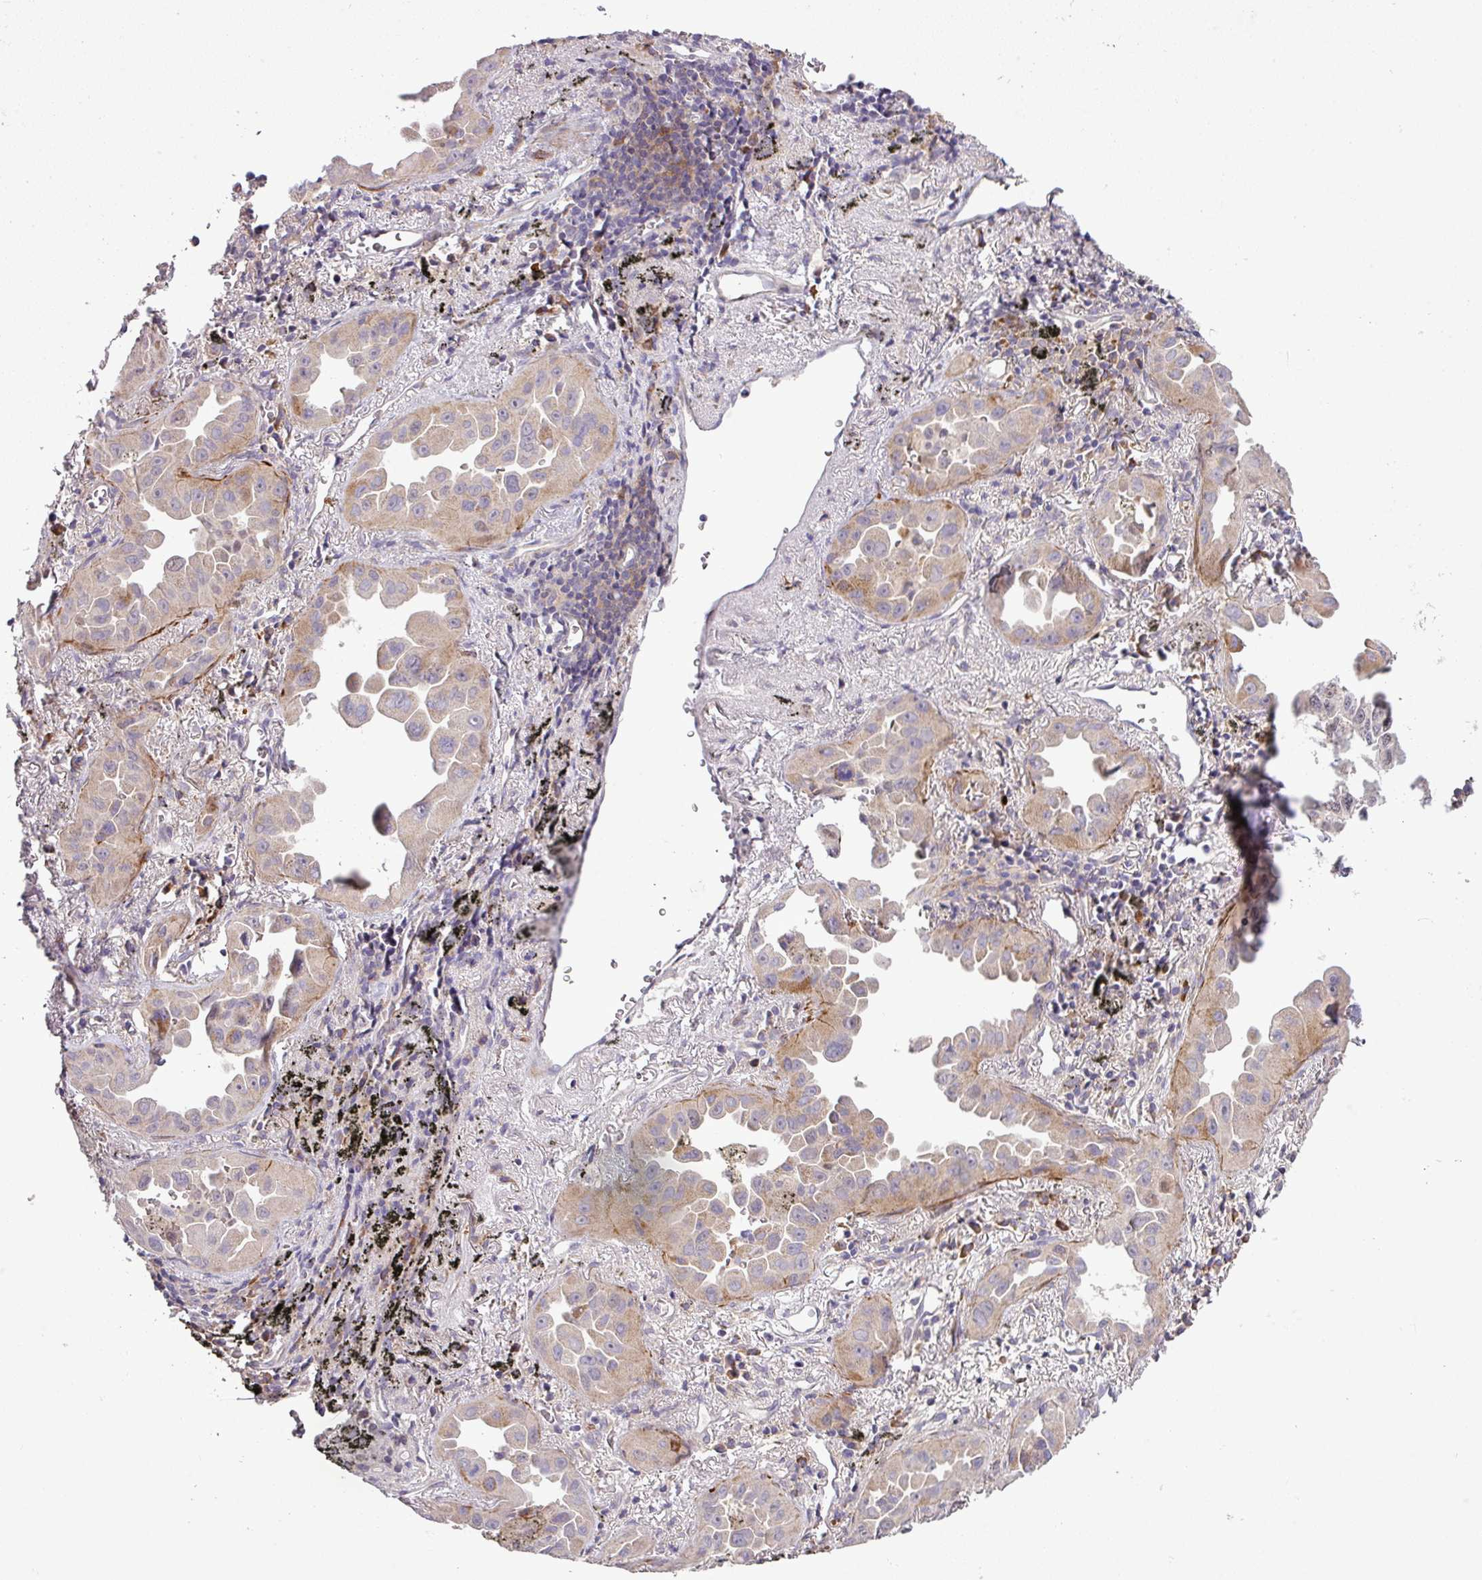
{"staining": {"intensity": "moderate", "quantity": "<25%", "location": "cytoplasmic/membranous,nuclear"}, "tissue": "lung cancer", "cell_type": "Tumor cells", "image_type": "cancer", "snomed": [{"axis": "morphology", "description": "Adenocarcinoma, NOS"}, {"axis": "topography", "description": "Lung"}], "caption": "A brown stain shows moderate cytoplasmic/membranous and nuclear positivity of a protein in human lung cancer tumor cells. The staining is performed using DAB brown chromogen to label protein expression. The nuclei are counter-stained blue using hematoxylin.", "gene": "TPRA1", "patient": {"sex": "male", "age": 68}}